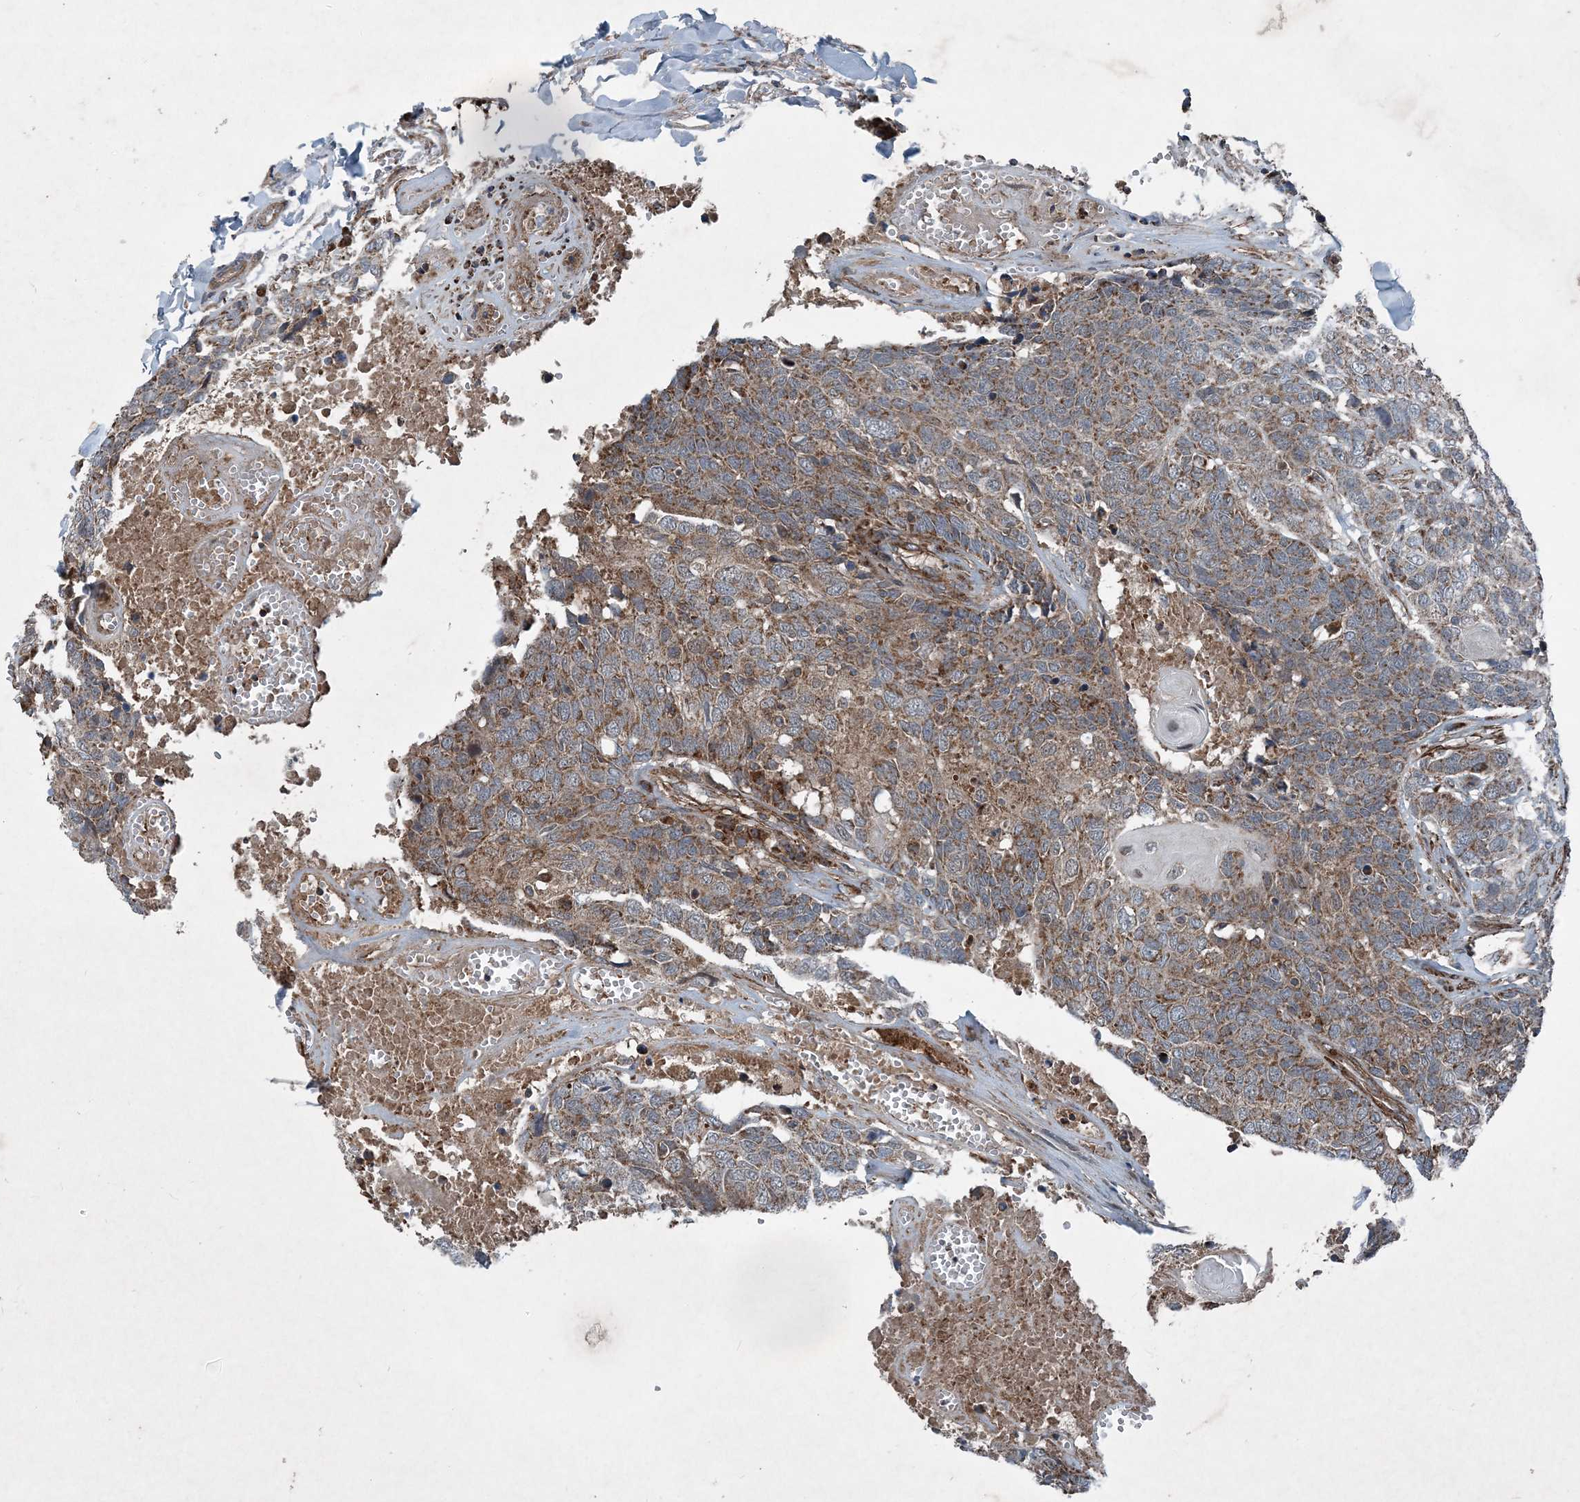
{"staining": {"intensity": "weak", "quantity": ">75%", "location": "cytoplasmic/membranous"}, "tissue": "head and neck cancer", "cell_type": "Tumor cells", "image_type": "cancer", "snomed": [{"axis": "morphology", "description": "Squamous cell carcinoma, NOS"}, {"axis": "topography", "description": "Head-Neck"}], "caption": "An image showing weak cytoplasmic/membranous staining in approximately >75% of tumor cells in head and neck cancer (squamous cell carcinoma), as visualized by brown immunohistochemical staining.", "gene": "NDUFA2", "patient": {"sex": "male", "age": 66}}